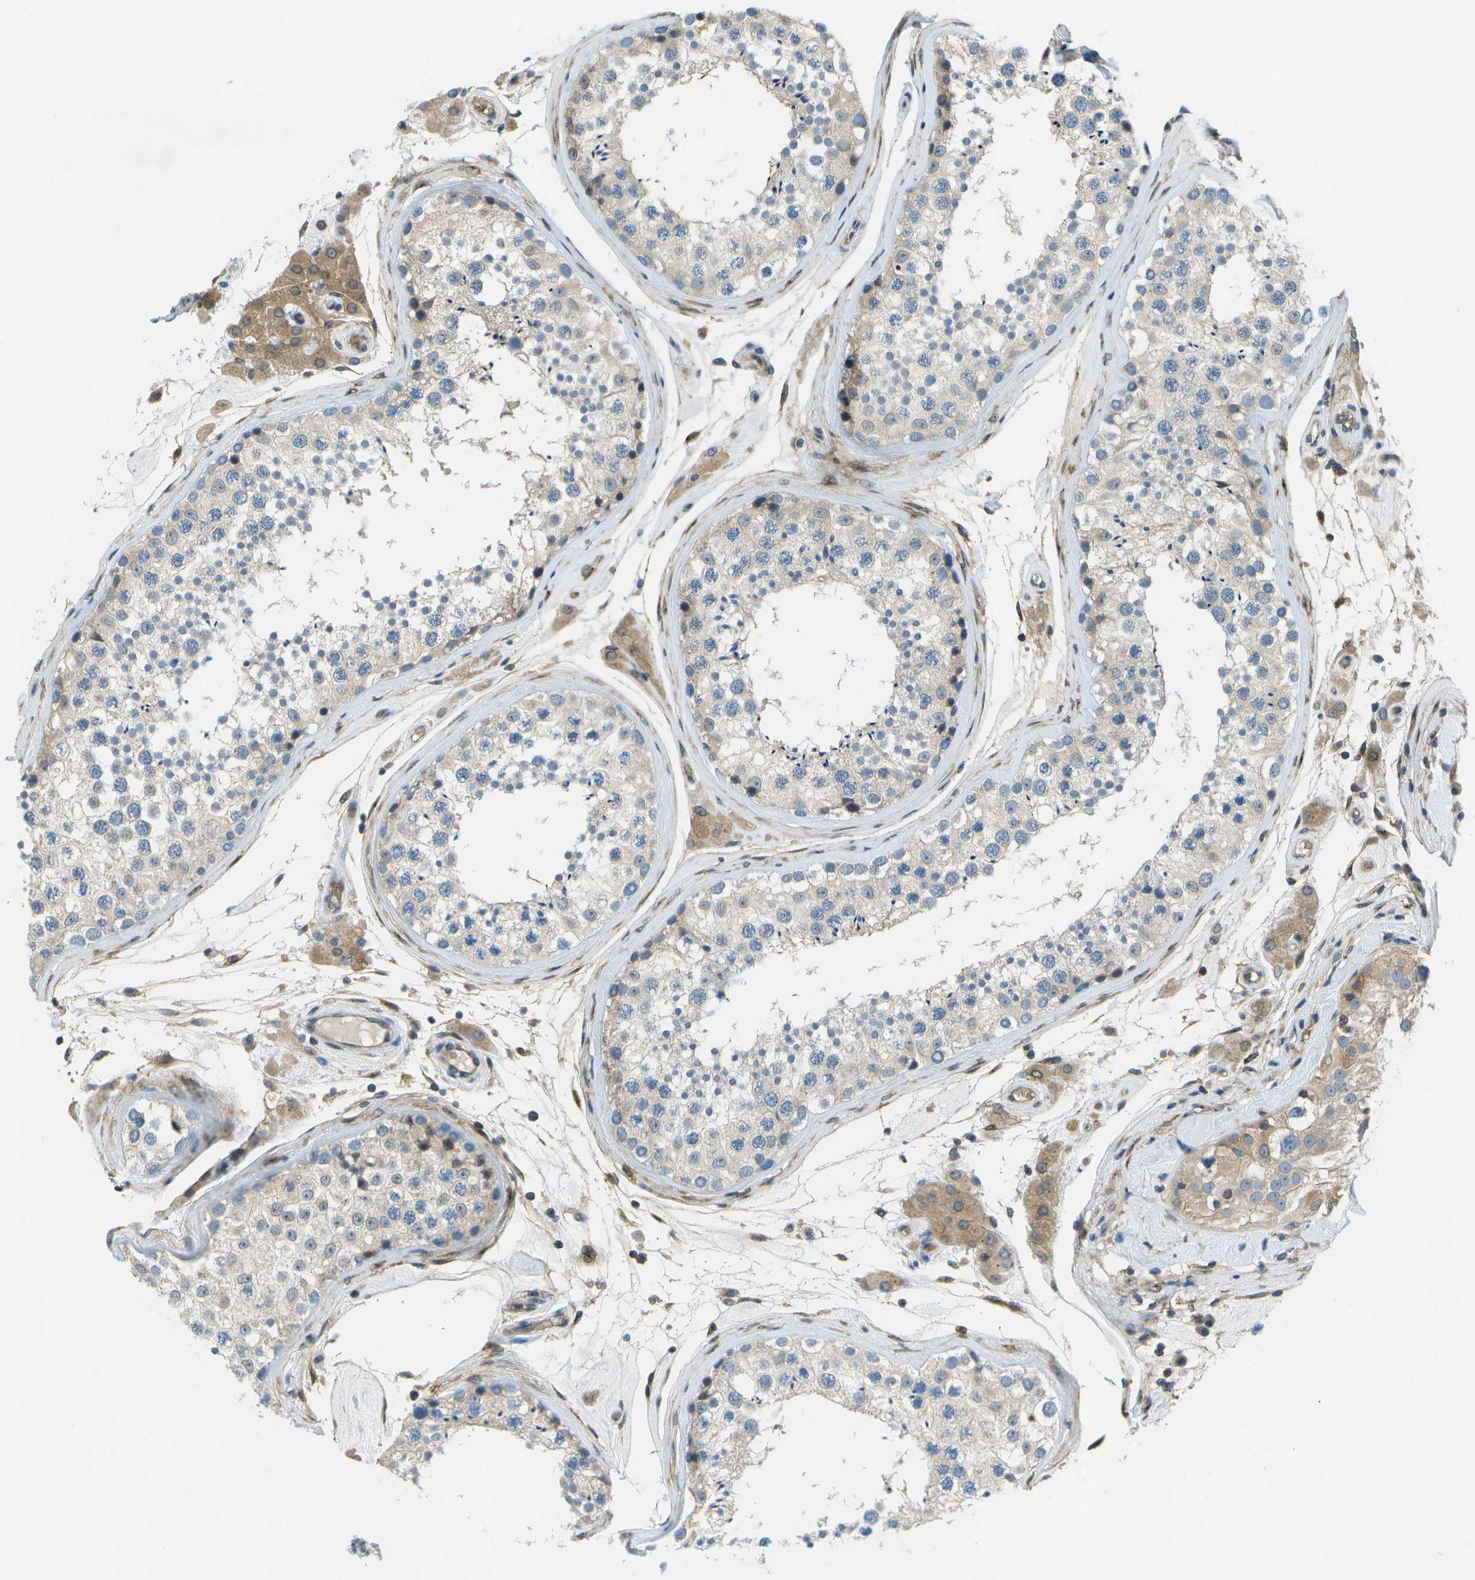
{"staining": {"intensity": "weak", "quantity": "<25%", "location": "cytoplasmic/membranous"}, "tissue": "testis", "cell_type": "Cells in seminiferous ducts", "image_type": "normal", "snomed": [{"axis": "morphology", "description": "Normal tissue, NOS"}, {"axis": "topography", "description": "Testis"}], "caption": "The IHC image has no significant staining in cells in seminiferous ducts of testis. (DAB IHC with hematoxylin counter stain).", "gene": "CTIF", "patient": {"sex": "male", "age": 46}}